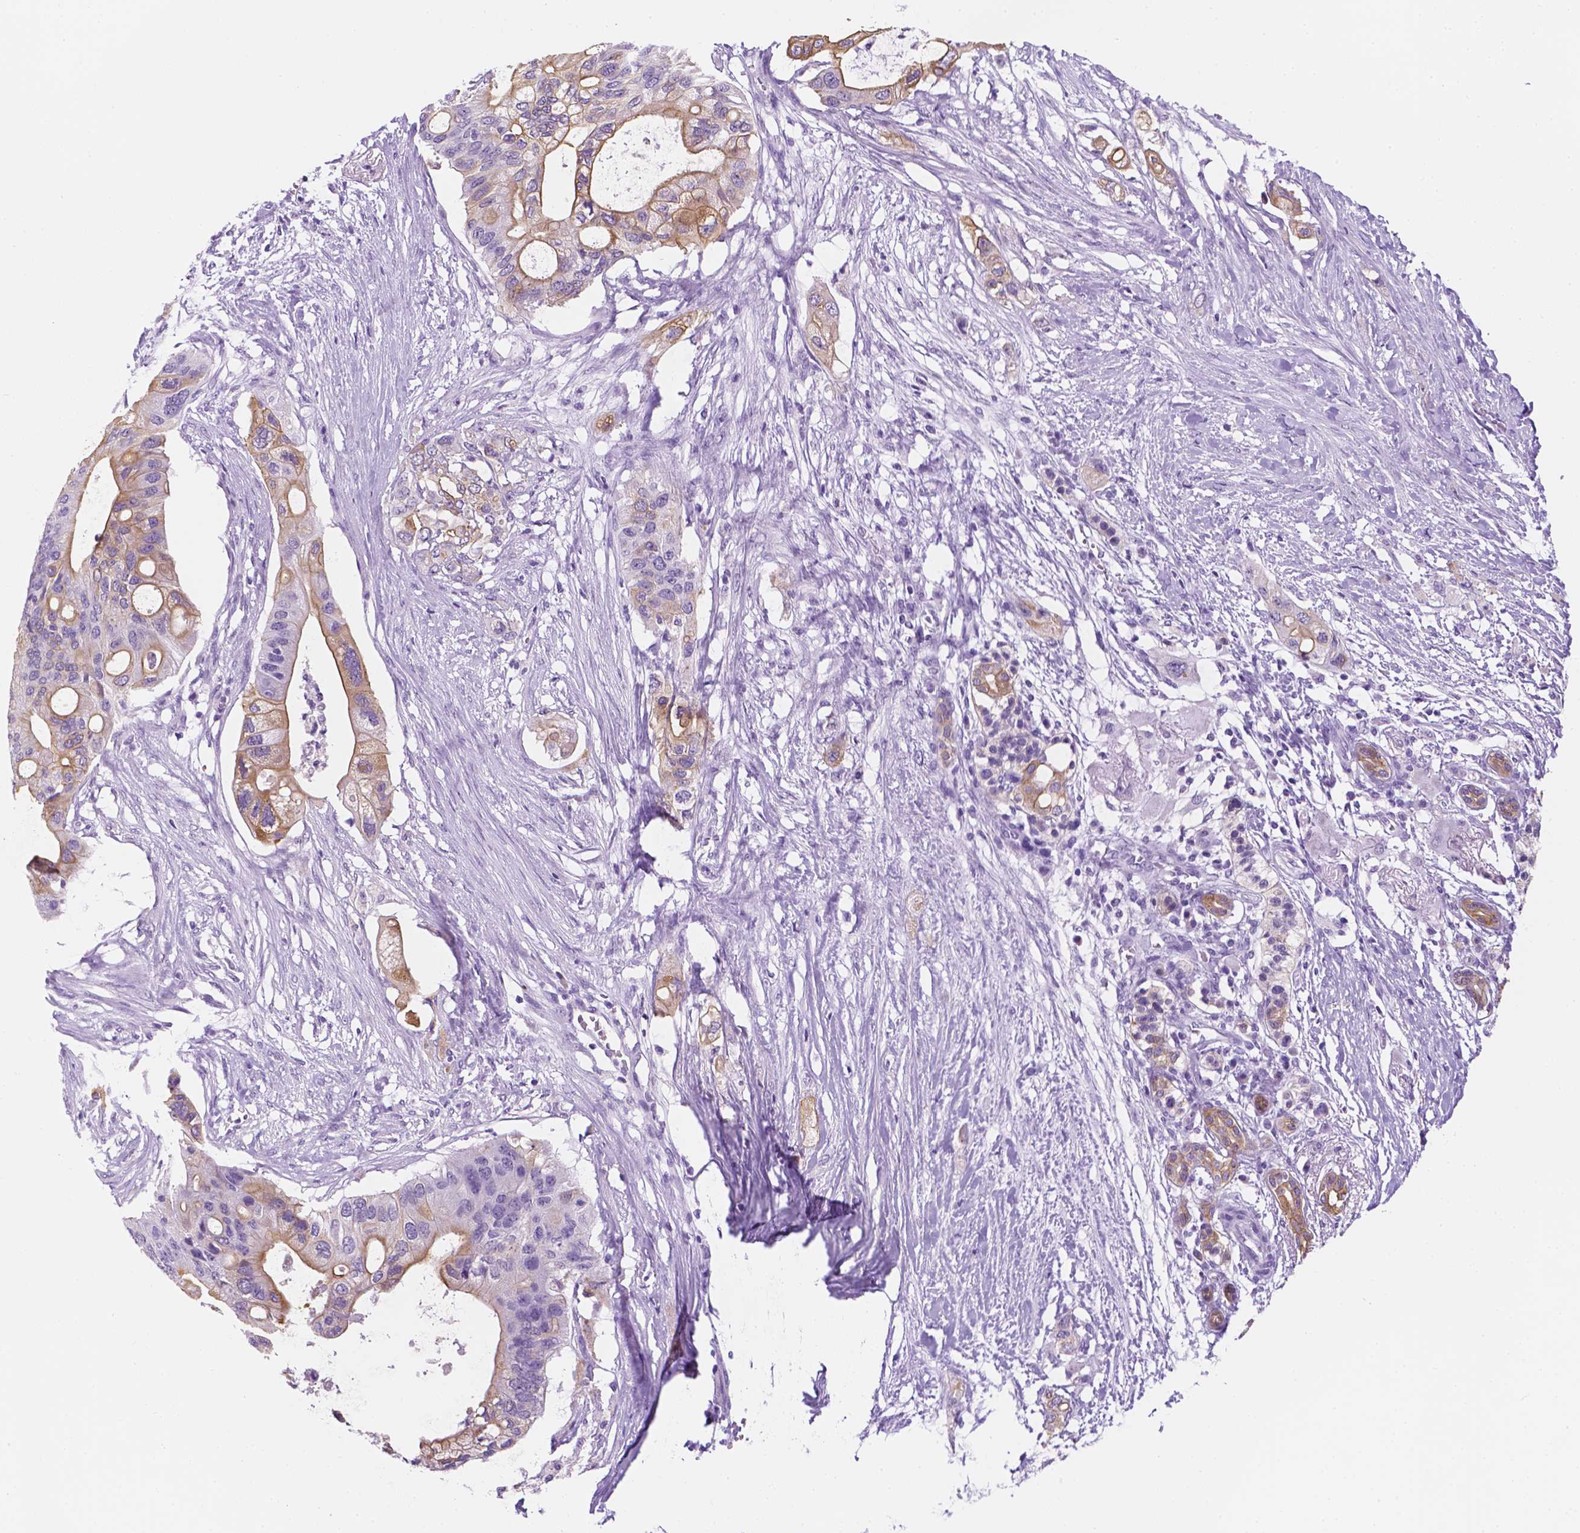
{"staining": {"intensity": "moderate", "quantity": "25%-75%", "location": "cytoplasmic/membranous"}, "tissue": "pancreatic cancer", "cell_type": "Tumor cells", "image_type": "cancer", "snomed": [{"axis": "morphology", "description": "Adenocarcinoma, NOS"}, {"axis": "topography", "description": "Pancreas"}], "caption": "Brown immunohistochemical staining in pancreatic cancer (adenocarcinoma) displays moderate cytoplasmic/membranous staining in approximately 25%-75% of tumor cells.", "gene": "PPL", "patient": {"sex": "female", "age": 72}}